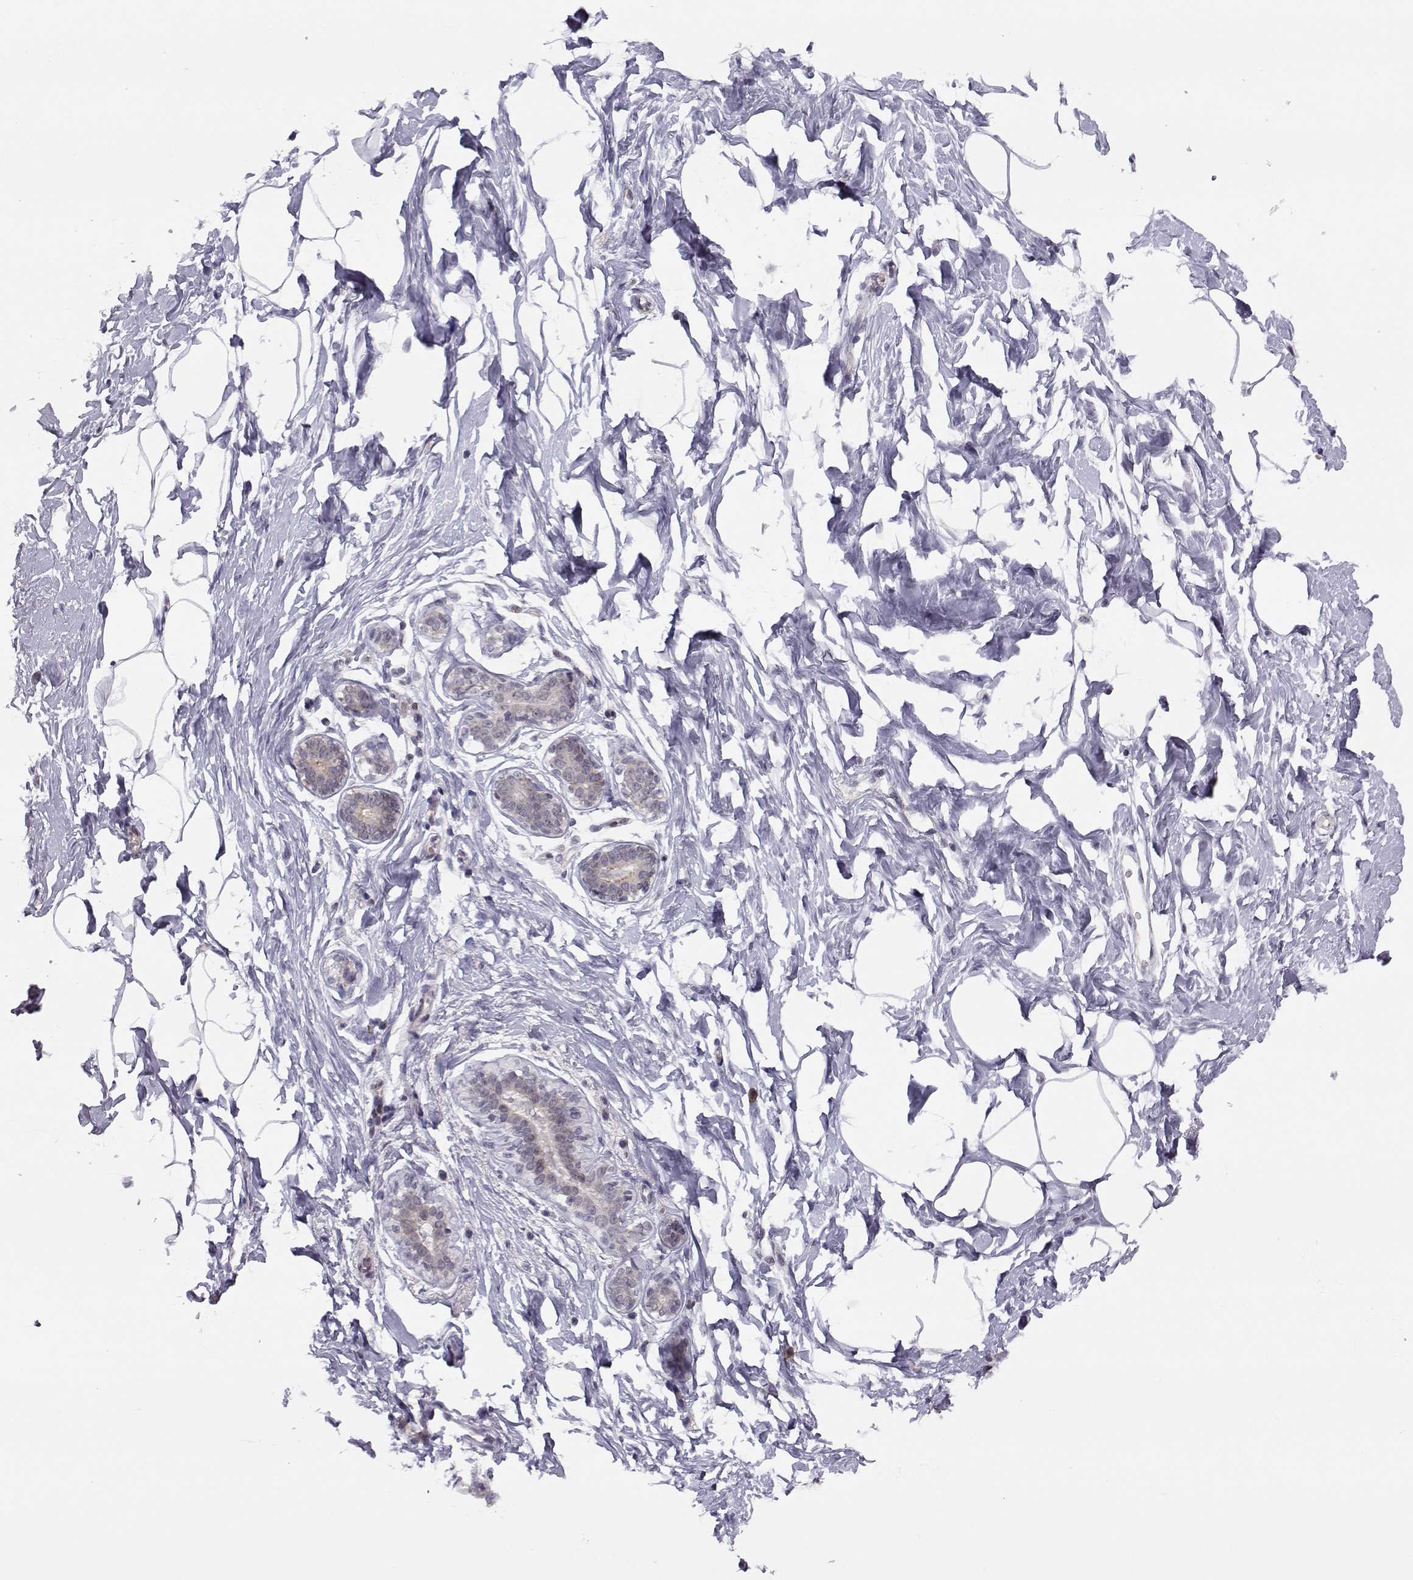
{"staining": {"intensity": "negative", "quantity": "none", "location": "none"}, "tissue": "breast", "cell_type": "Adipocytes", "image_type": "normal", "snomed": [{"axis": "morphology", "description": "Normal tissue, NOS"}, {"axis": "morphology", "description": "Lobular carcinoma, in situ"}, {"axis": "topography", "description": "Breast"}], "caption": "Immunohistochemistry (IHC) histopathology image of benign breast: human breast stained with DAB shows no significant protein expression in adipocytes.", "gene": "KIF13B", "patient": {"sex": "female", "age": 35}}